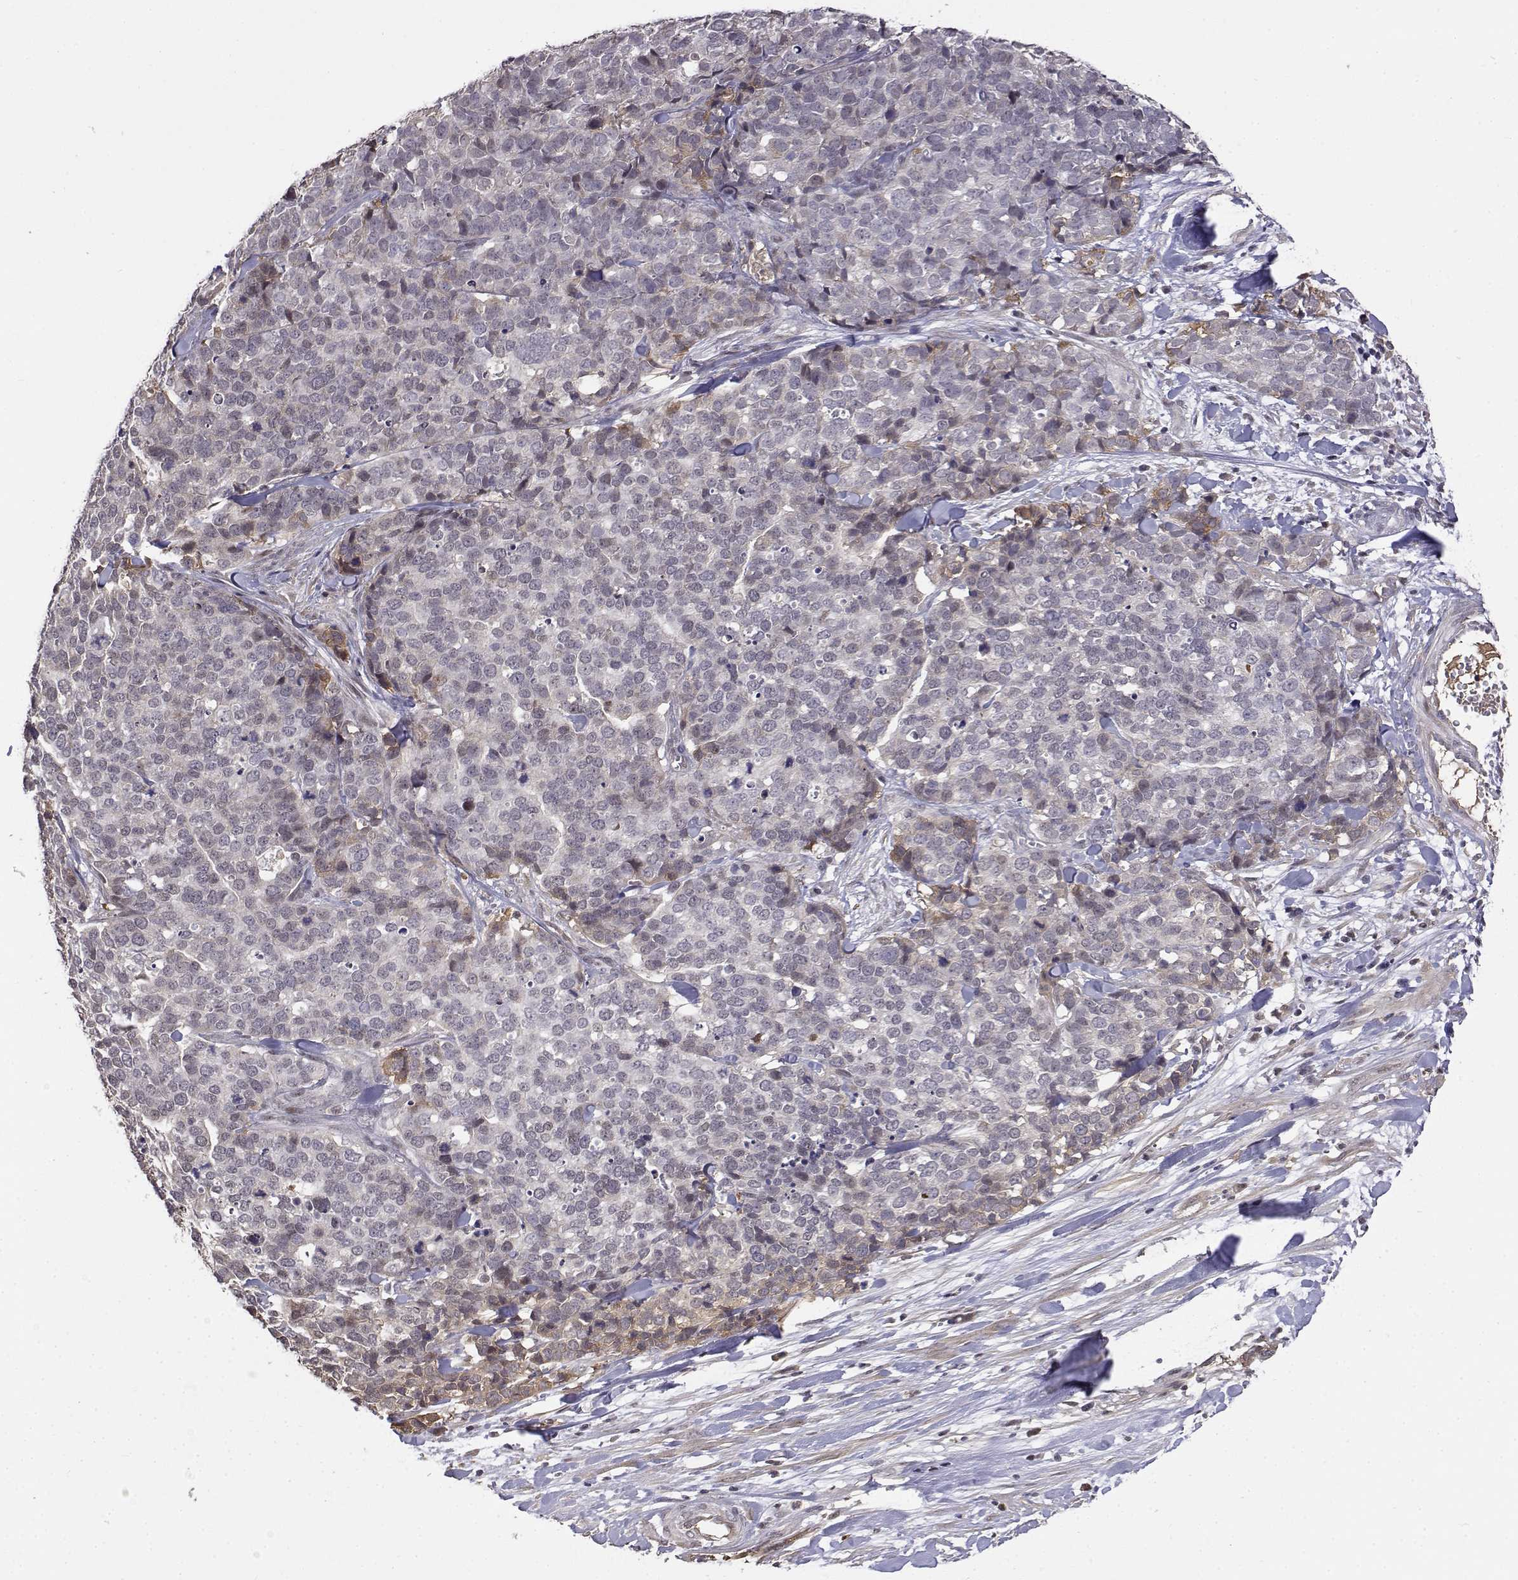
{"staining": {"intensity": "negative", "quantity": "none", "location": "none"}, "tissue": "ovarian cancer", "cell_type": "Tumor cells", "image_type": "cancer", "snomed": [{"axis": "morphology", "description": "Carcinoma, endometroid"}, {"axis": "topography", "description": "Ovary"}], "caption": "This micrograph is of ovarian cancer (endometroid carcinoma) stained with immunohistochemistry (IHC) to label a protein in brown with the nuclei are counter-stained blue. There is no expression in tumor cells.", "gene": "ITGA7", "patient": {"sex": "female", "age": 65}}